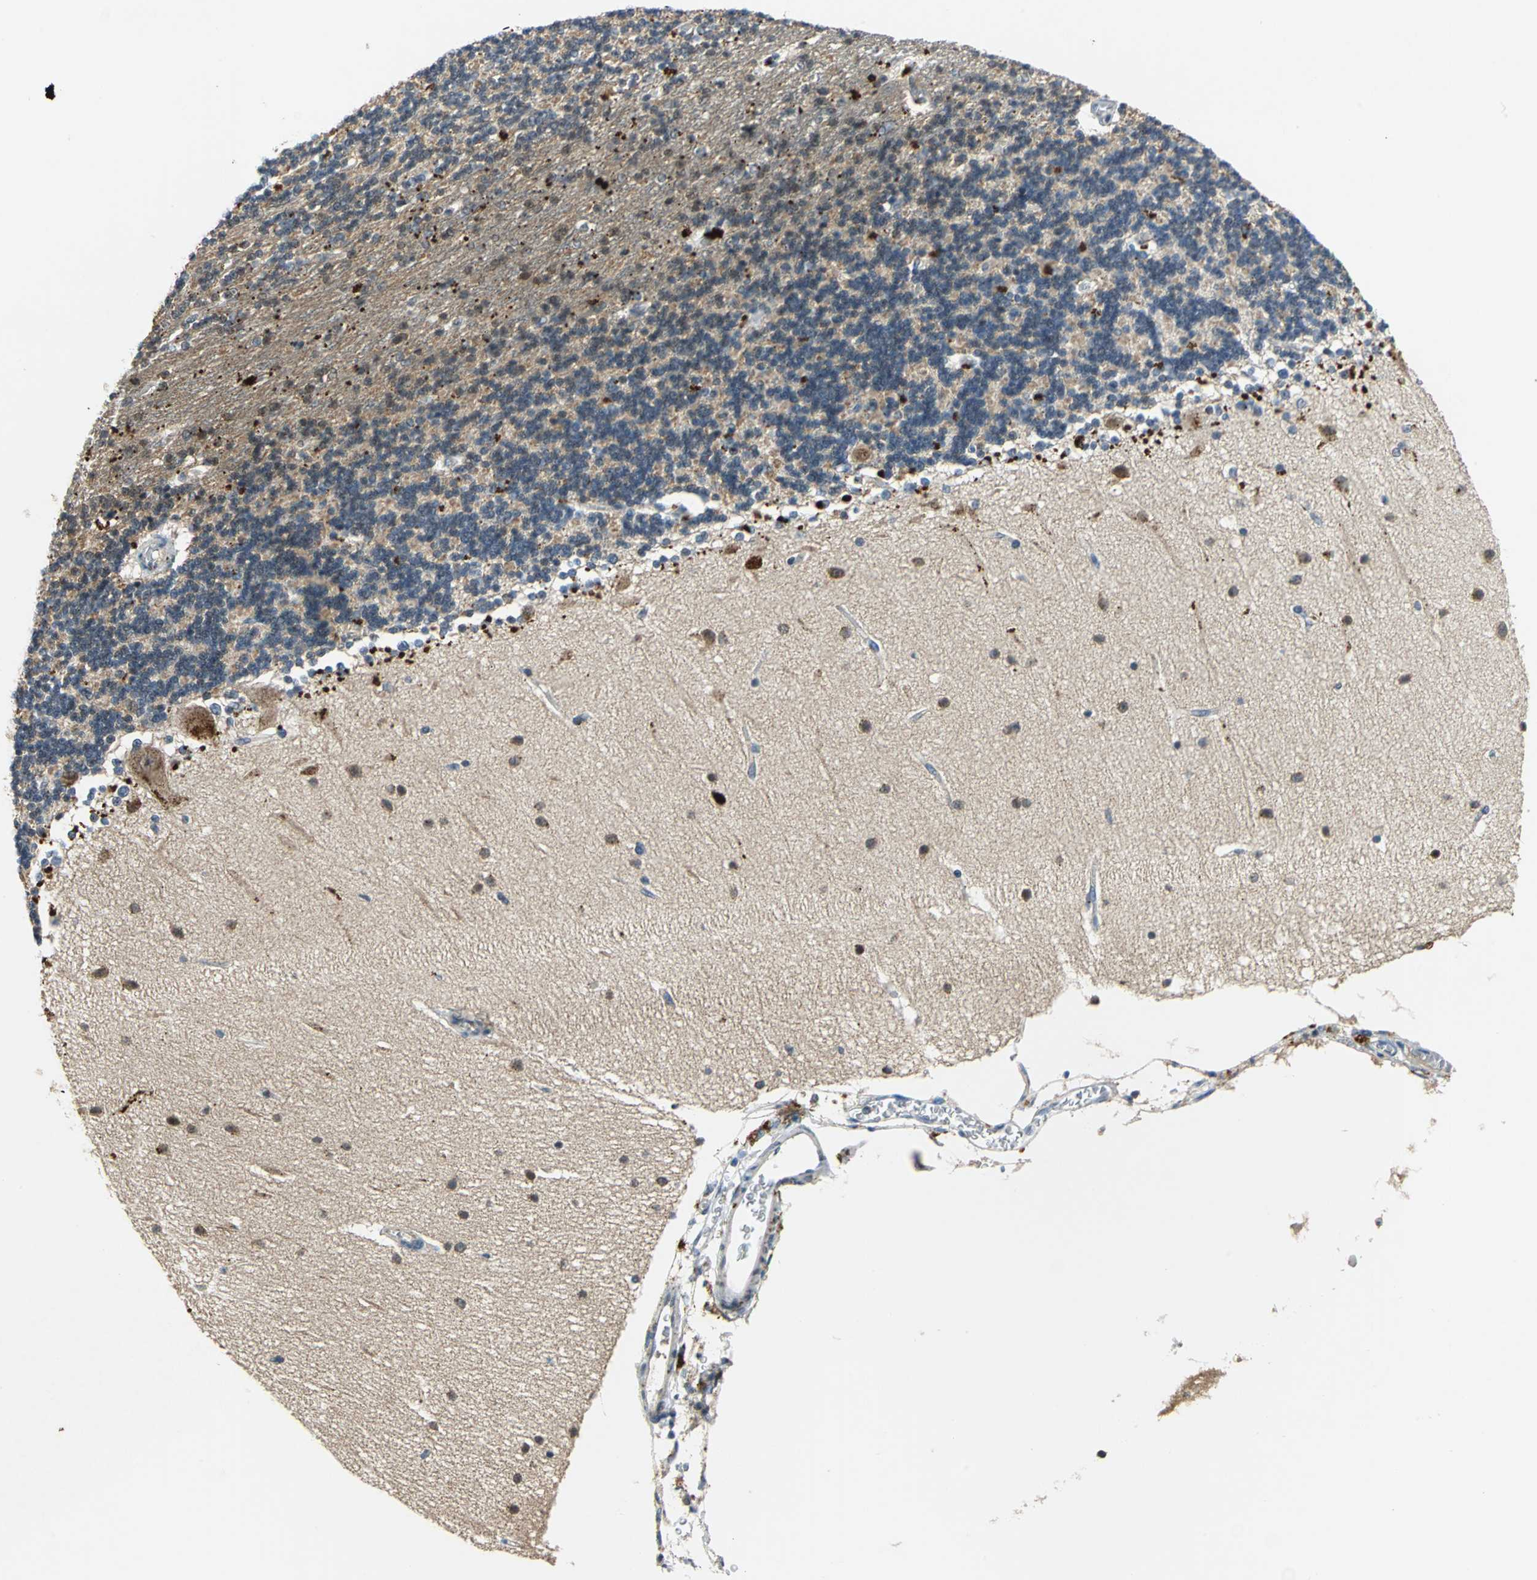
{"staining": {"intensity": "moderate", "quantity": ">75%", "location": "cytoplasmic/membranous"}, "tissue": "cerebellum", "cell_type": "Cells in granular layer", "image_type": "normal", "snomed": [{"axis": "morphology", "description": "Normal tissue, NOS"}, {"axis": "topography", "description": "Cerebellum"}], "caption": "High-power microscopy captured an IHC image of unremarkable cerebellum, revealing moderate cytoplasmic/membranous expression in about >75% of cells in granular layer. Nuclei are stained in blue.", "gene": "PIN1", "patient": {"sex": "female", "age": 54}}